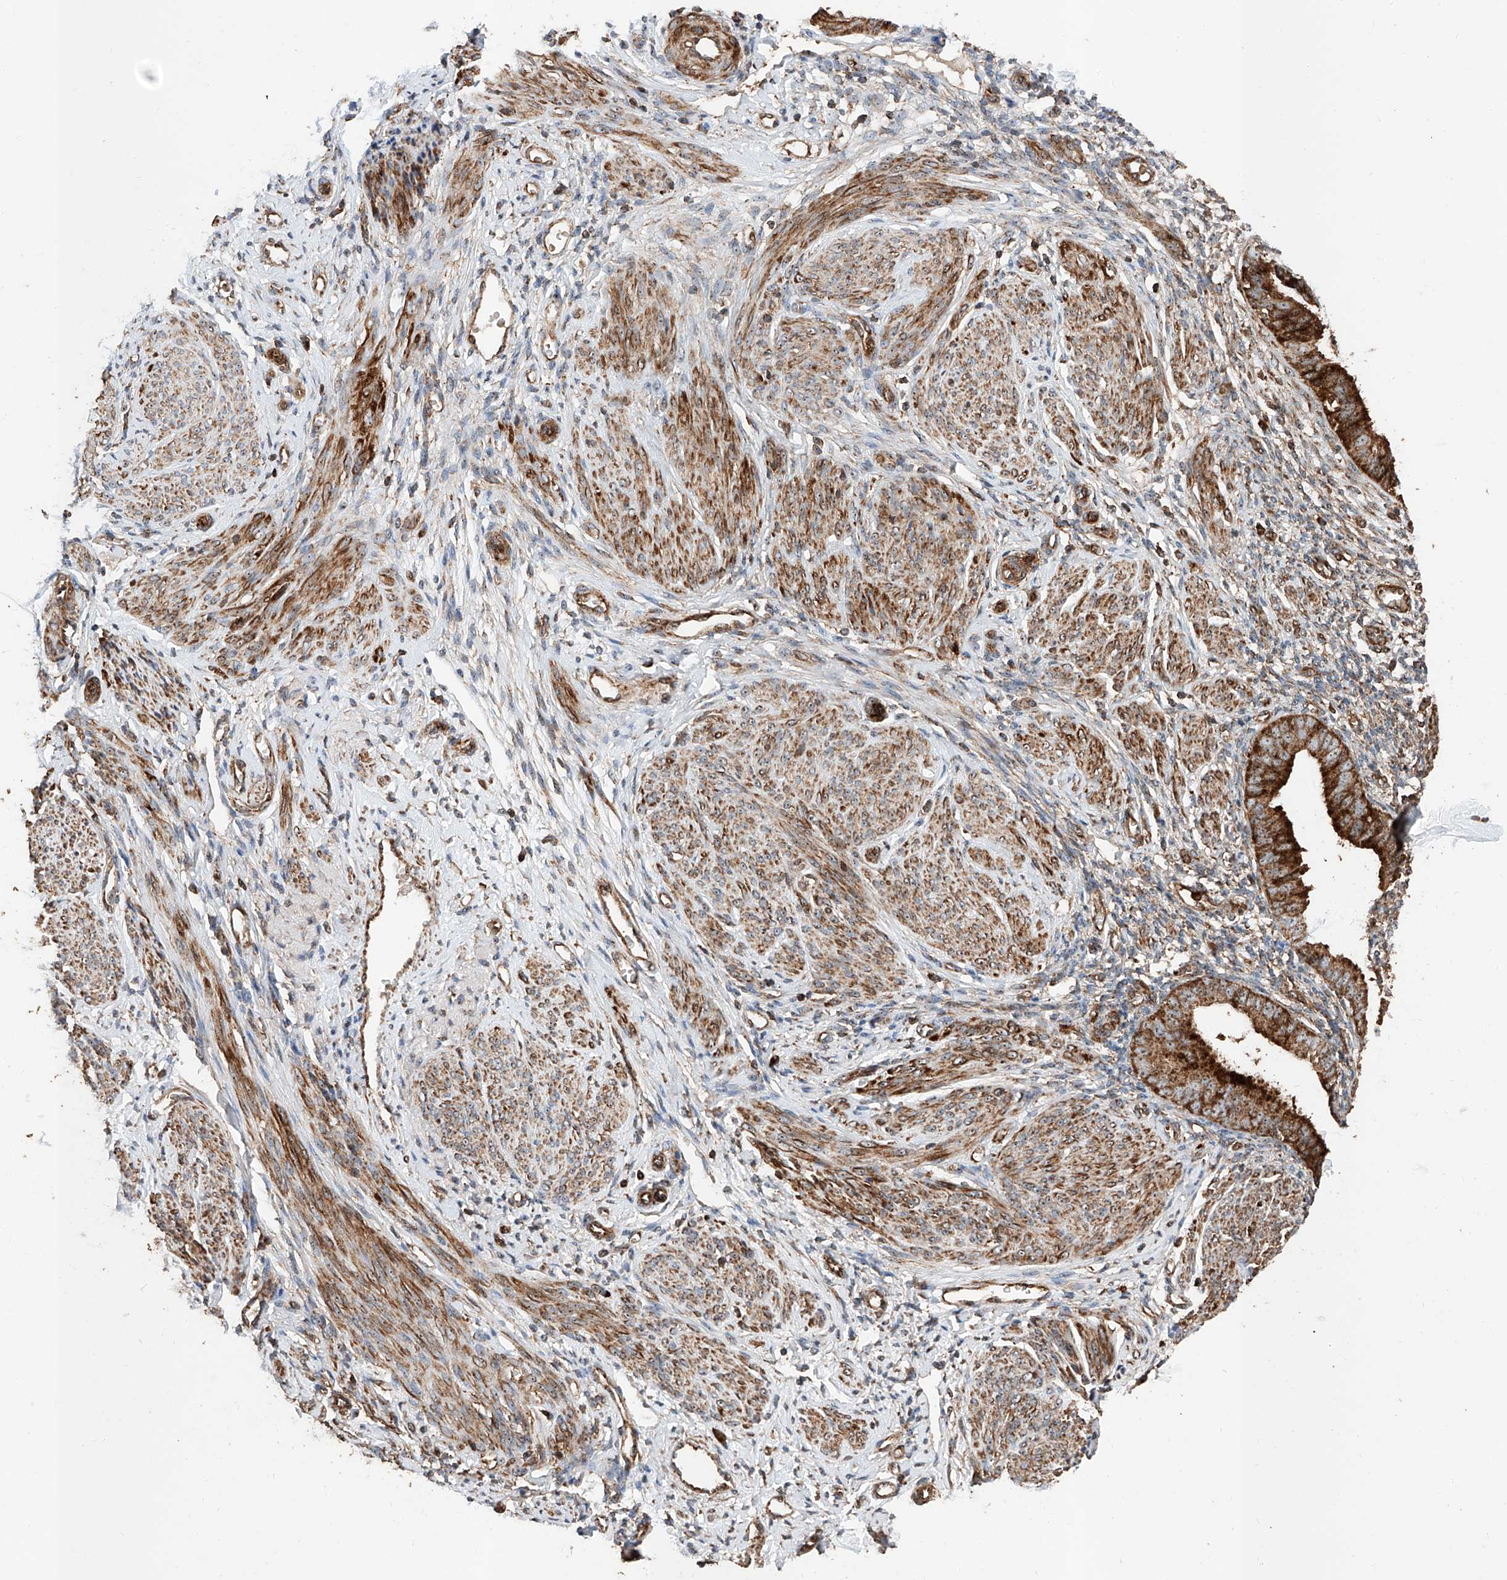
{"staining": {"intensity": "moderate", "quantity": "<25%", "location": "cytoplasmic/membranous"}, "tissue": "endometrium", "cell_type": "Cells in endometrial stroma", "image_type": "normal", "snomed": [{"axis": "morphology", "description": "Normal tissue, NOS"}, {"axis": "topography", "description": "Uterus"}, {"axis": "topography", "description": "Endometrium"}], "caption": "DAB immunohistochemical staining of benign human endometrium demonstrates moderate cytoplasmic/membranous protein staining in approximately <25% of cells in endometrial stroma.", "gene": "PISD", "patient": {"sex": "female", "age": 48}}